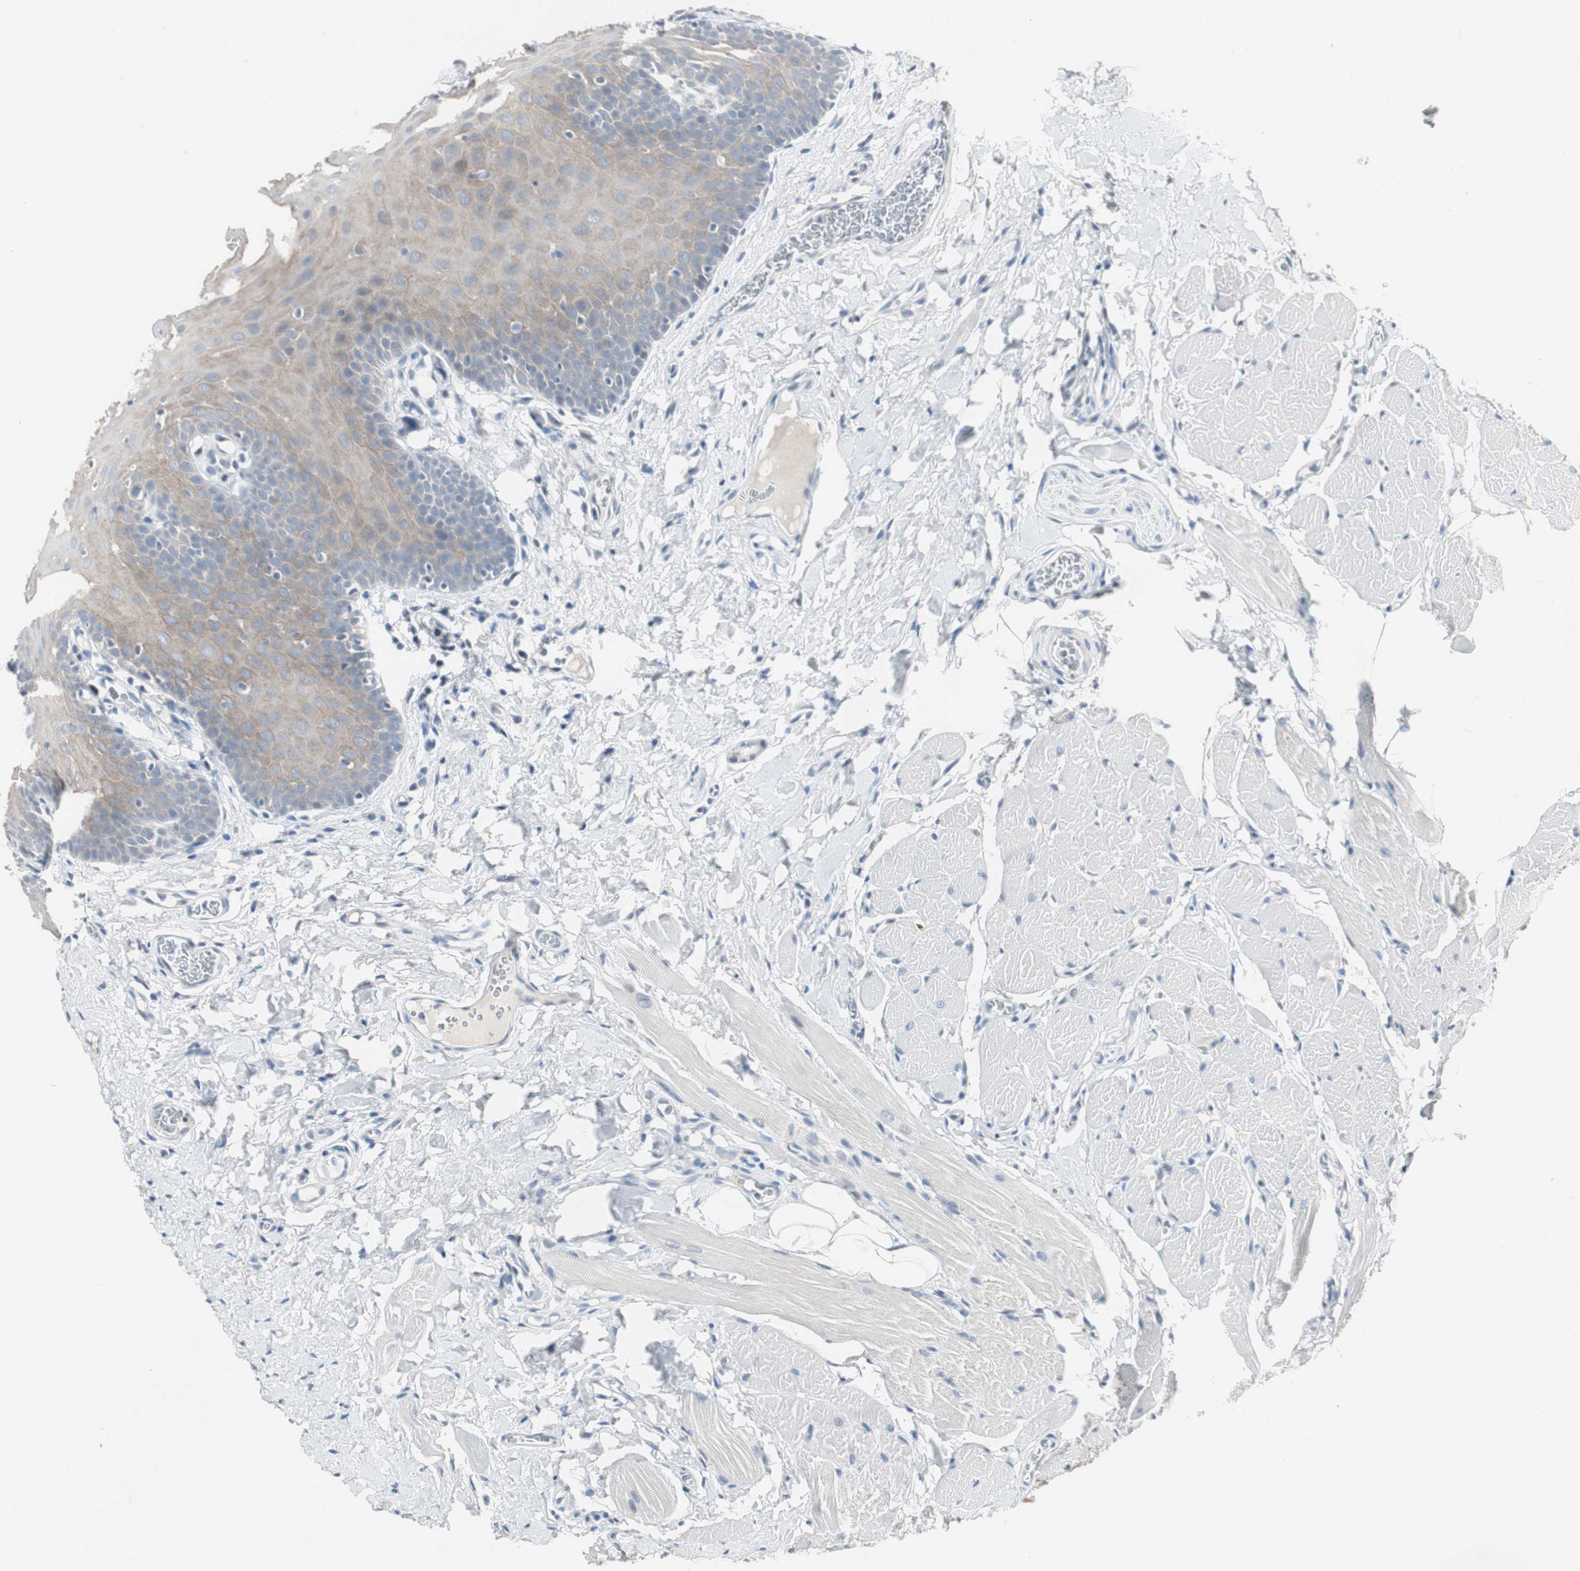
{"staining": {"intensity": "weak", "quantity": "25%-75%", "location": "cytoplasmic/membranous"}, "tissue": "oral mucosa", "cell_type": "Squamous epithelial cells", "image_type": "normal", "snomed": [{"axis": "morphology", "description": "Normal tissue, NOS"}, {"axis": "topography", "description": "Oral tissue"}], "caption": "Human oral mucosa stained for a protein (brown) exhibits weak cytoplasmic/membranous positive staining in about 25%-75% of squamous epithelial cells.", "gene": "SOX30", "patient": {"sex": "male", "age": 54}}